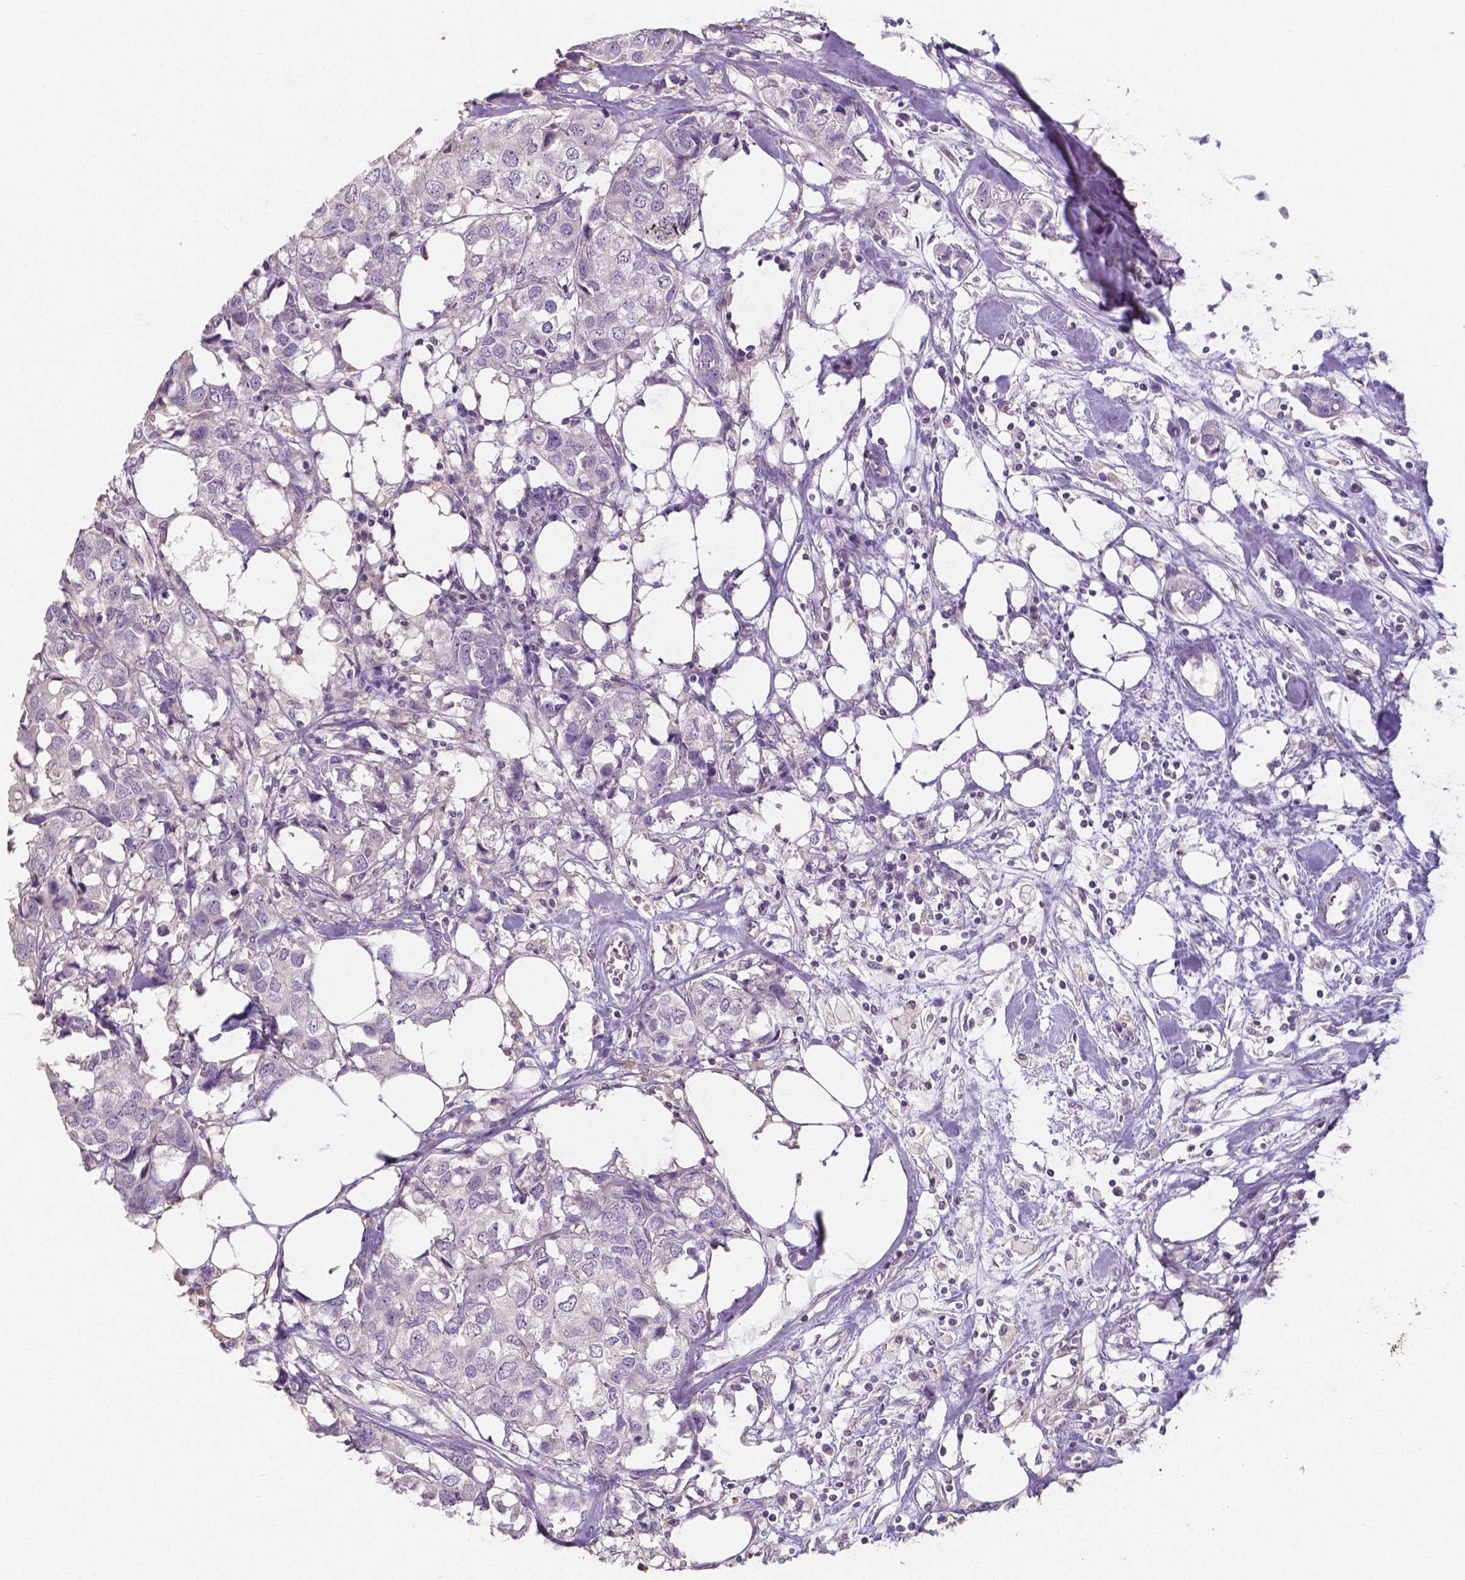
{"staining": {"intensity": "negative", "quantity": "none", "location": "none"}, "tissue": "breast cancer", "cell_type": "Tumor cells", "image_type": "cancer", "snomed": [{"axis": "morphology", "description": "Duct carcinoma"}, {"axis": "topography", "description": "Breast"}], "caption": "A high-resolution photomicrograph shows immunohistochemistry (IHC) staining of invasive ductal carcinoma (breast), which exhibits no significant positivity in tumor cells. (Stains: DAB immunohistochemistry with hematoxylin counter stain, Microscopy: brightfield microscopy at high magnification).", "gene": "CRMP1", "patient": {"sex": "female", "age": 80}}